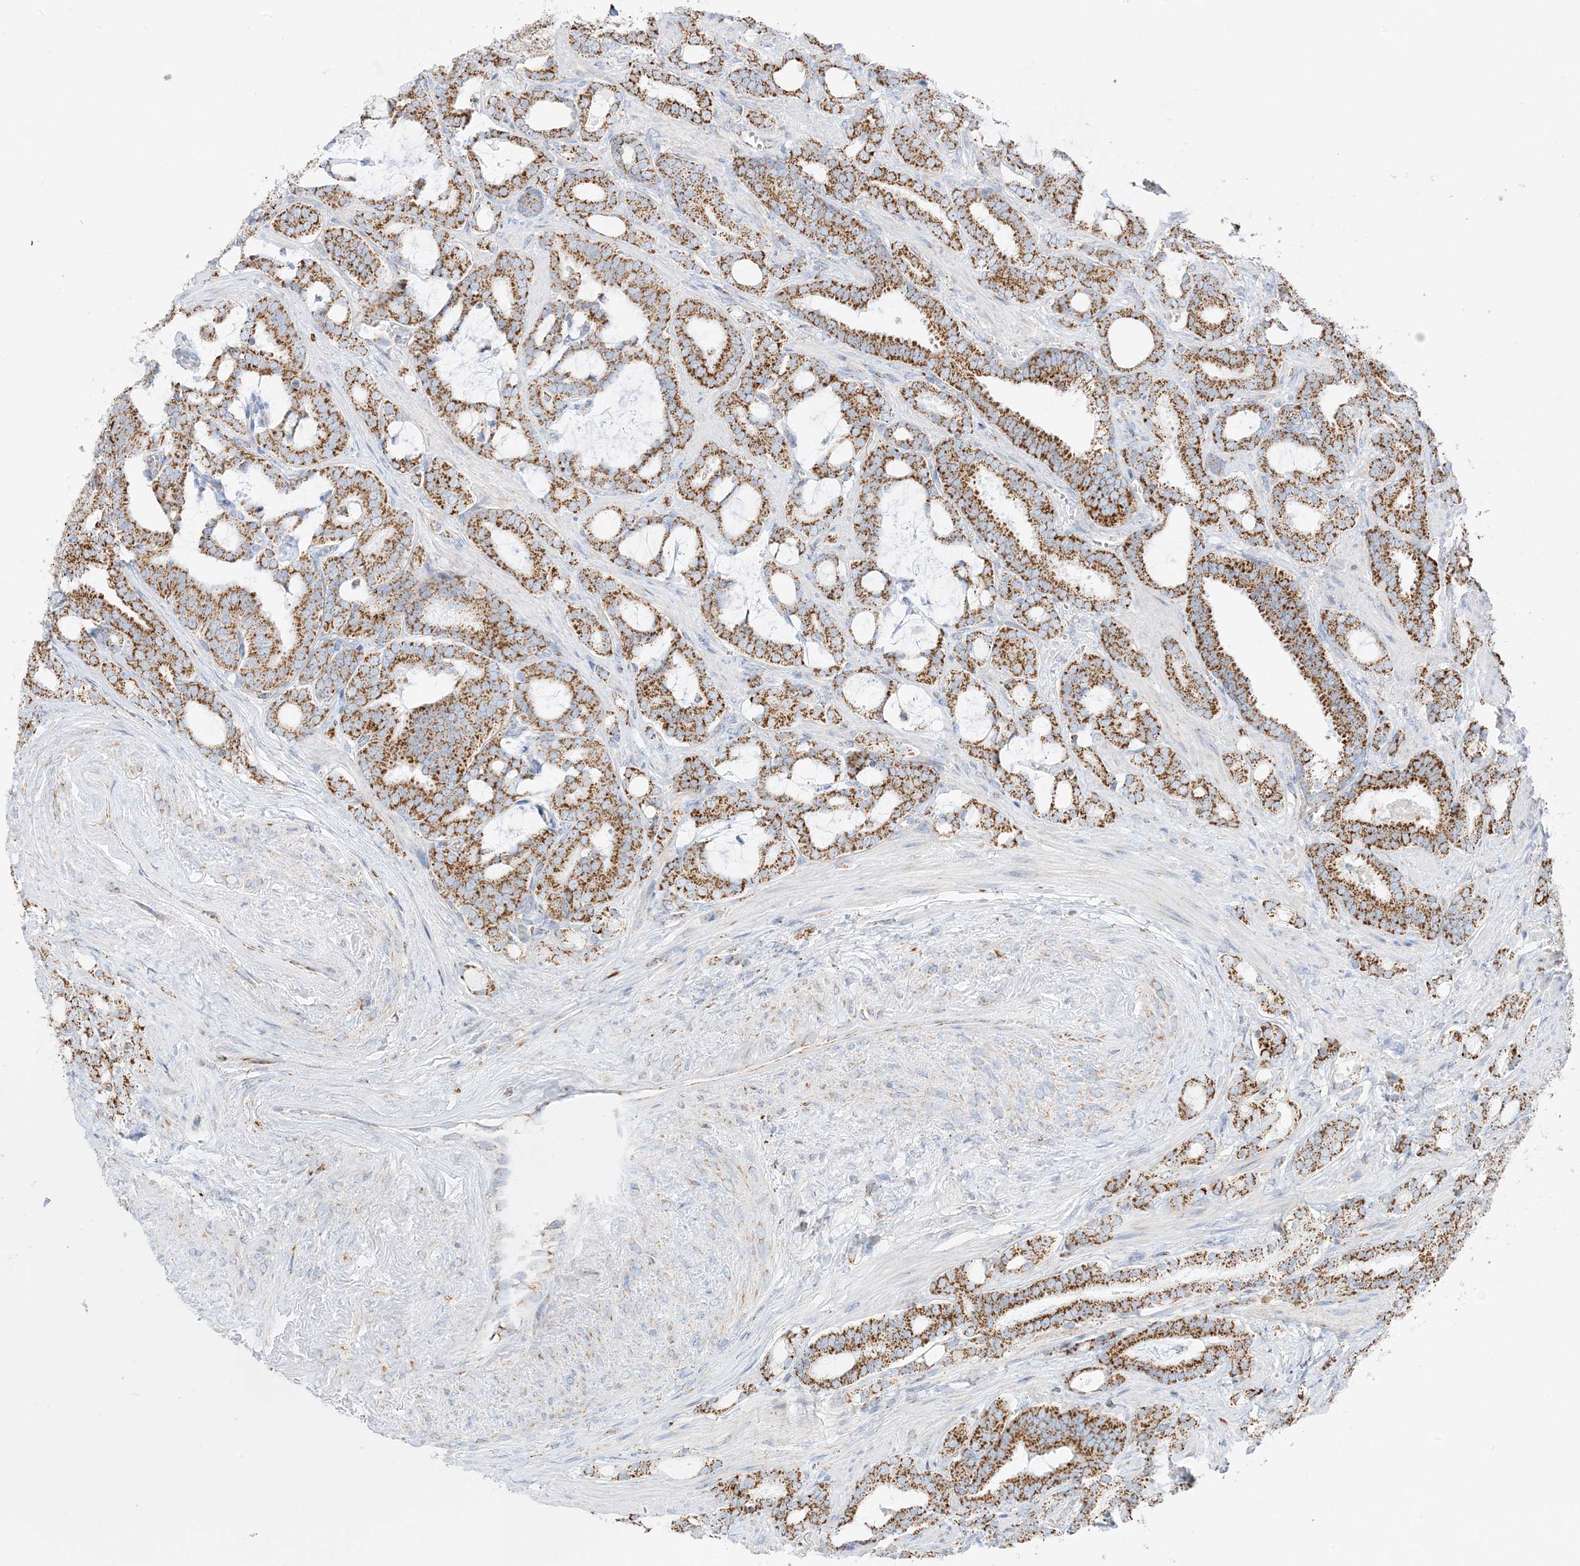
{"staining": {"intensity": "strong", "quantity": ">75%", "location": "cytoplasmic/membranous"}, "tissue": "prostate cancer", "cell_type": "Tumor cells", "image_type": "cancer", "snomed": [{"axis": "morphology", "description": "Adenocarcinoma, High grade"}, {"axis": "topography", "description": "Prostate and seminal vesicle, NOS"}], "caption": "Protein analysis of prostate adenocarcinoma (high-grade) tissue exhibits strong cytoplasmic/membranous positivity in about >75% of tumor cells. (brown staining indicates protein expression, while blue staining denotes nuclei).", "gene": "CAPN13", "patient": {"sex": "male", "age": 67}}